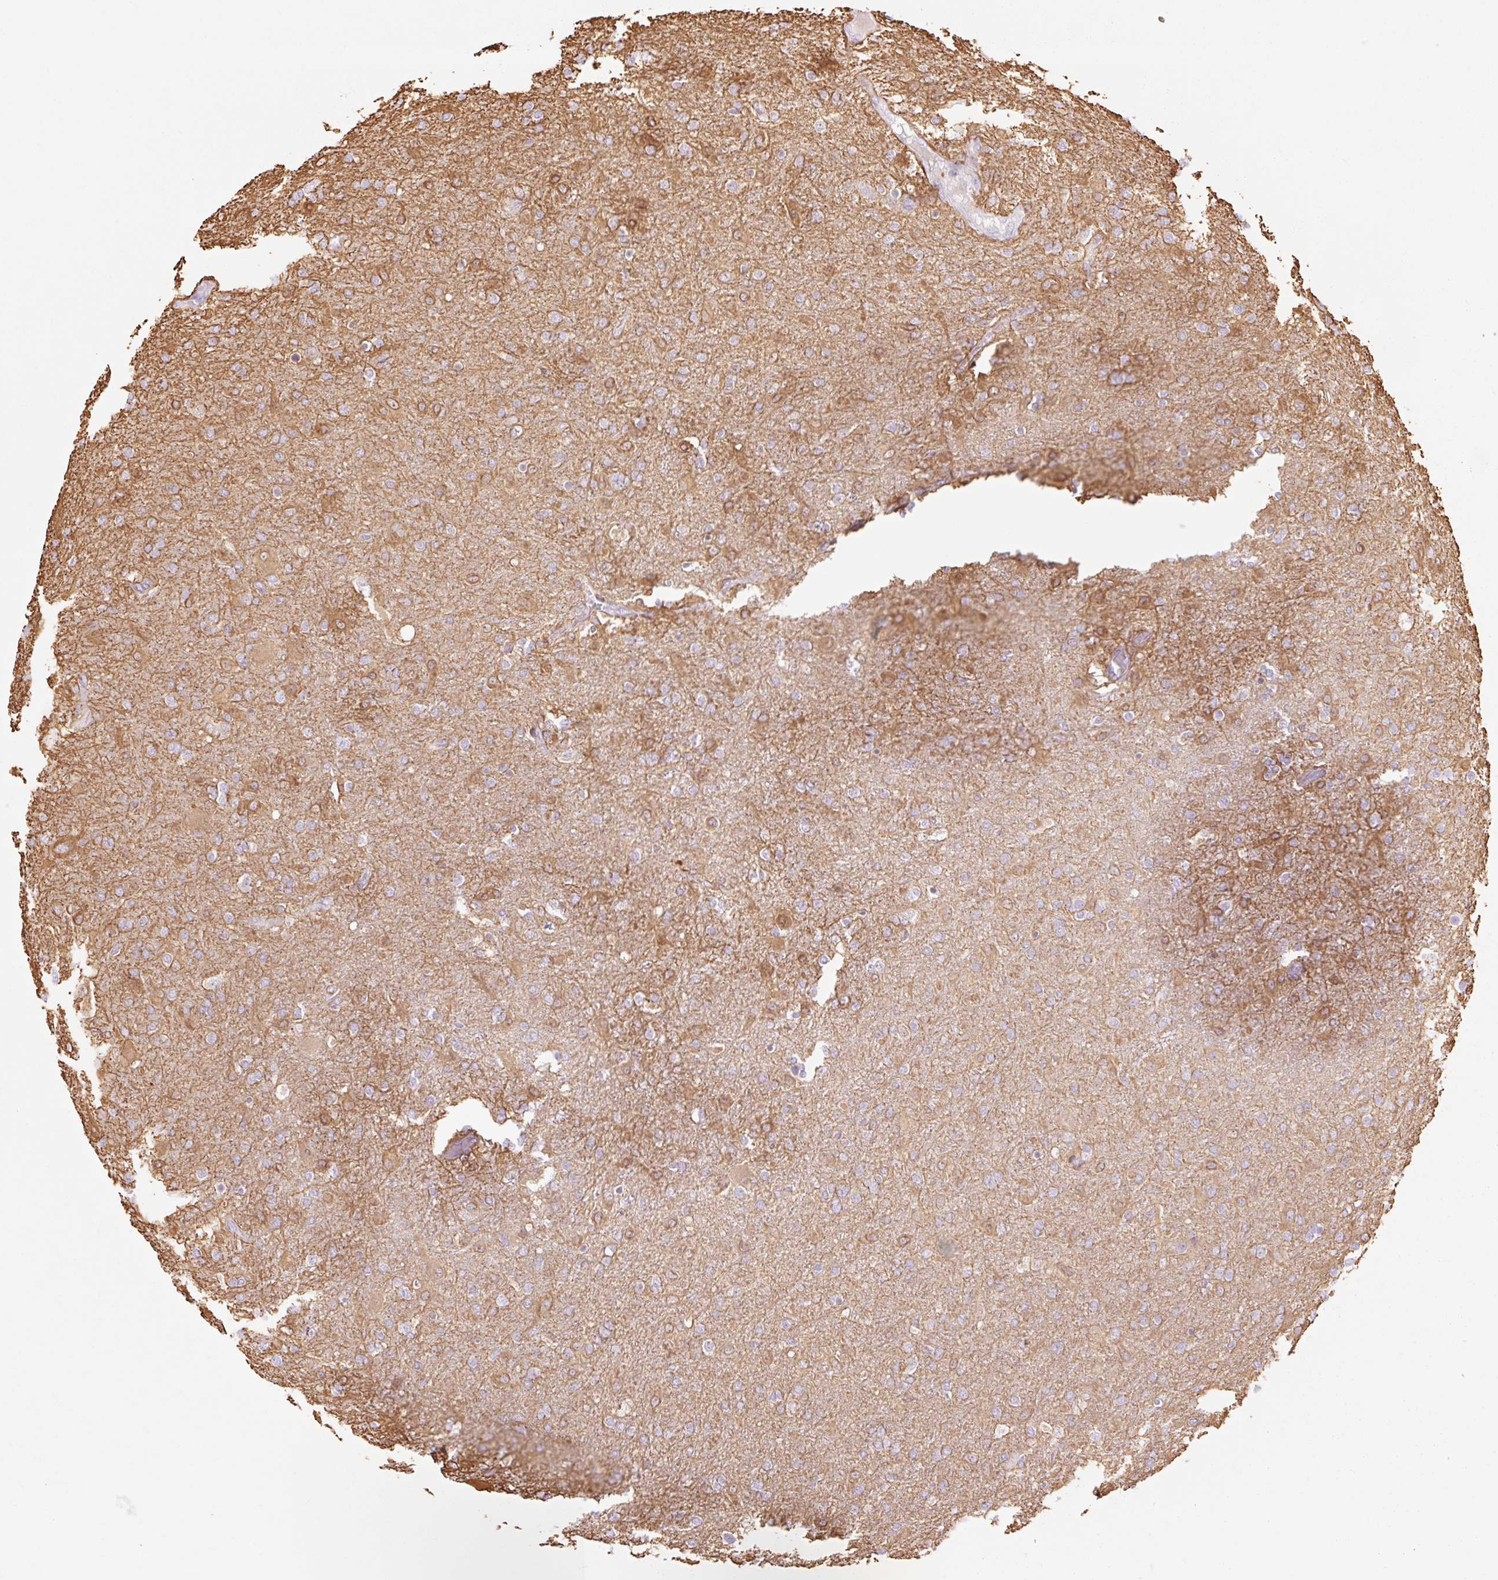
{"staining": {"intensity": "moderate", "quantity": "25%-75%", "location": "cytoplasmic/membranous"}, "tissue": "glioma", "cell_type": "Tumor cells", "image_type": "cancer", "snomed": [{"axis": "morphology", "description": "Glioma, malignant, Low grade"}, {"axis": "topography", "description": "Brain"}], "caption": "Tumor cells demonstrate medium levels of moderate cytoplasmic/membranous positivity in approximately 25%-75% of cells in human malignant glioma (low-grade). The protein of interest is shown in brown color, while the nuclei are stained blue.", "gene": "C3orf49", "patient": {"sex": "male", "age": 65}}